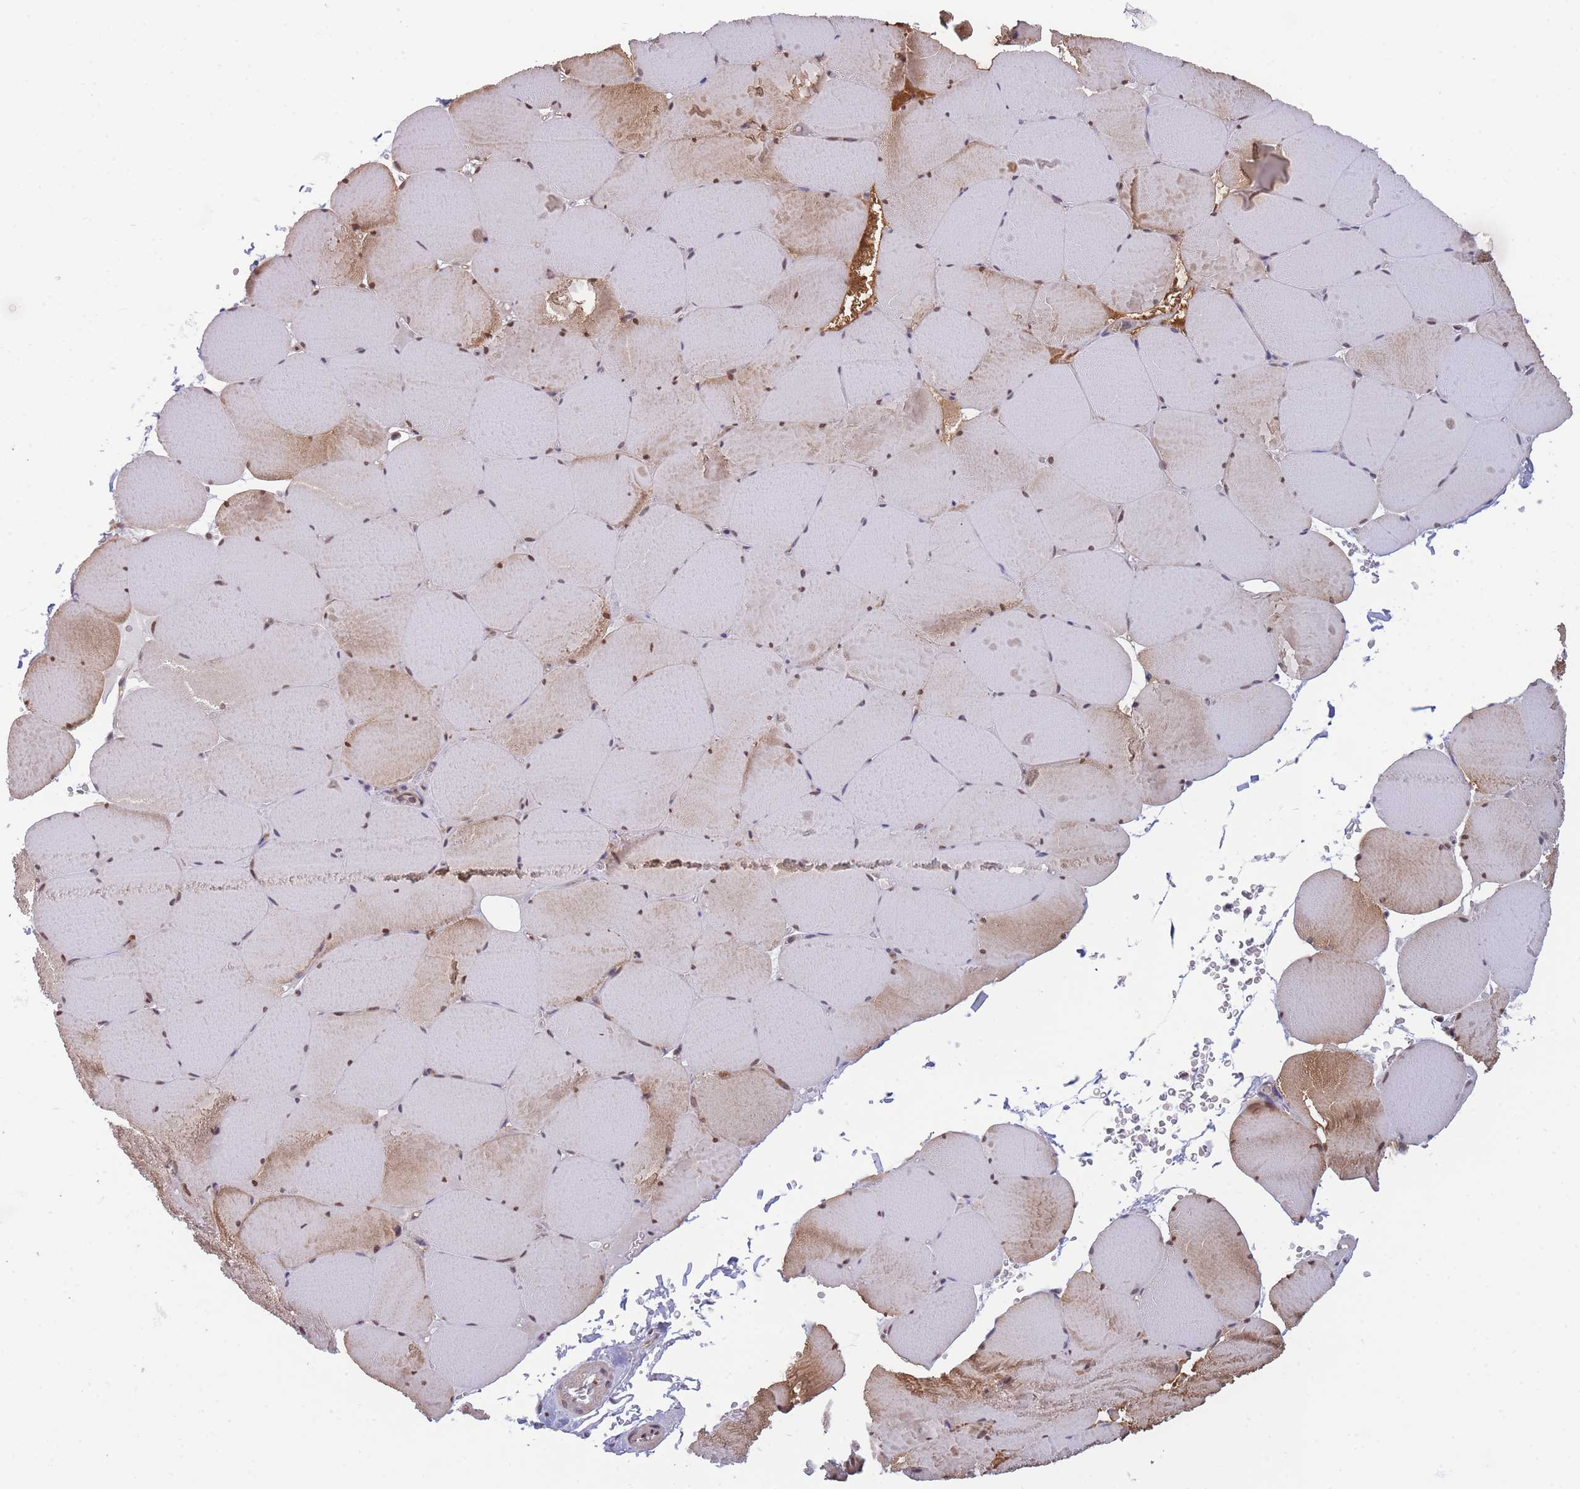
{"staining": {"intensity": "moderate", "quantity": "25%-75%", "location": "cytoplasmic/membranous"}, "tissue": "skeletal muscle", "cell_type": "Myocytes", "image_type": "normal", "snomed": [{"axis": "morphology", "description": "Normal tissue, NOS"}, {"axis": "topography", "description": "Skeletal muscle"}, {"axis": "topography", "description": "Head-Neck"}], "caption": "Skeletal muscle stained with immunohistochemistry reveals moderate cytoplasmic/membranous positivity in about 25%-75% of myocytes. Ihc stains the protein of interest in brown and the nuclei are stained blue.", "gene": "CRACD", "patient": {"sex": "male", "age": 66}}